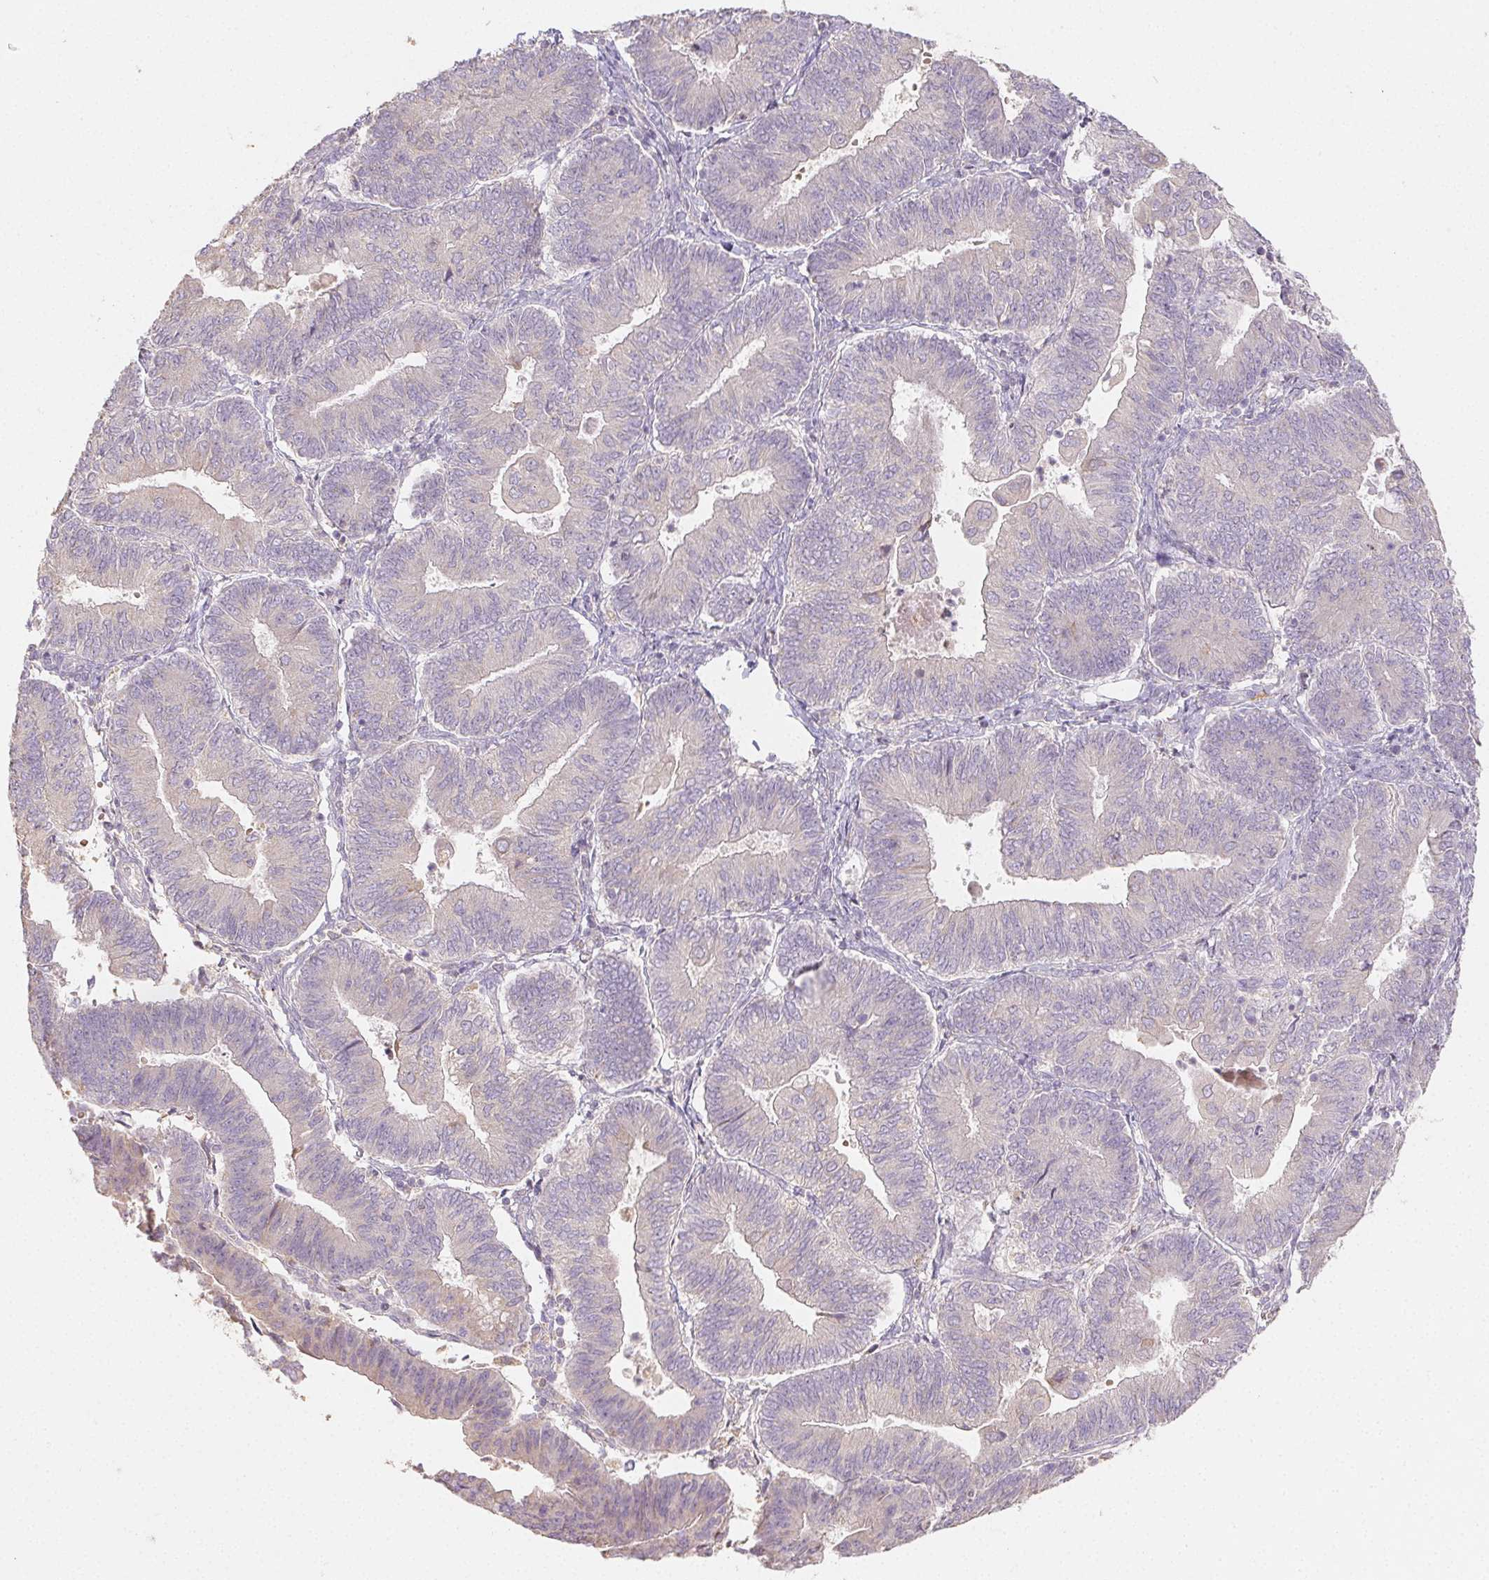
{"staining": {"intensity": "negative", "quantity": "none", "location": "none"}, "tissue": "endometrial cancer", "cell_type": "Tumor cells", "image_type": "cancer", "snomed": [{"axis": "morphology", "description": "Adenocarcinoma, NOS"}, {"axis": "topography", "description": "Endometrium"}], "caption": "The IHC micrograph has no significant expression in tumor cells of adenocarcinoma (endometrial) tissue.", "gene": "ACVR1B", "patient": {"sex": "female", "age": 65}}